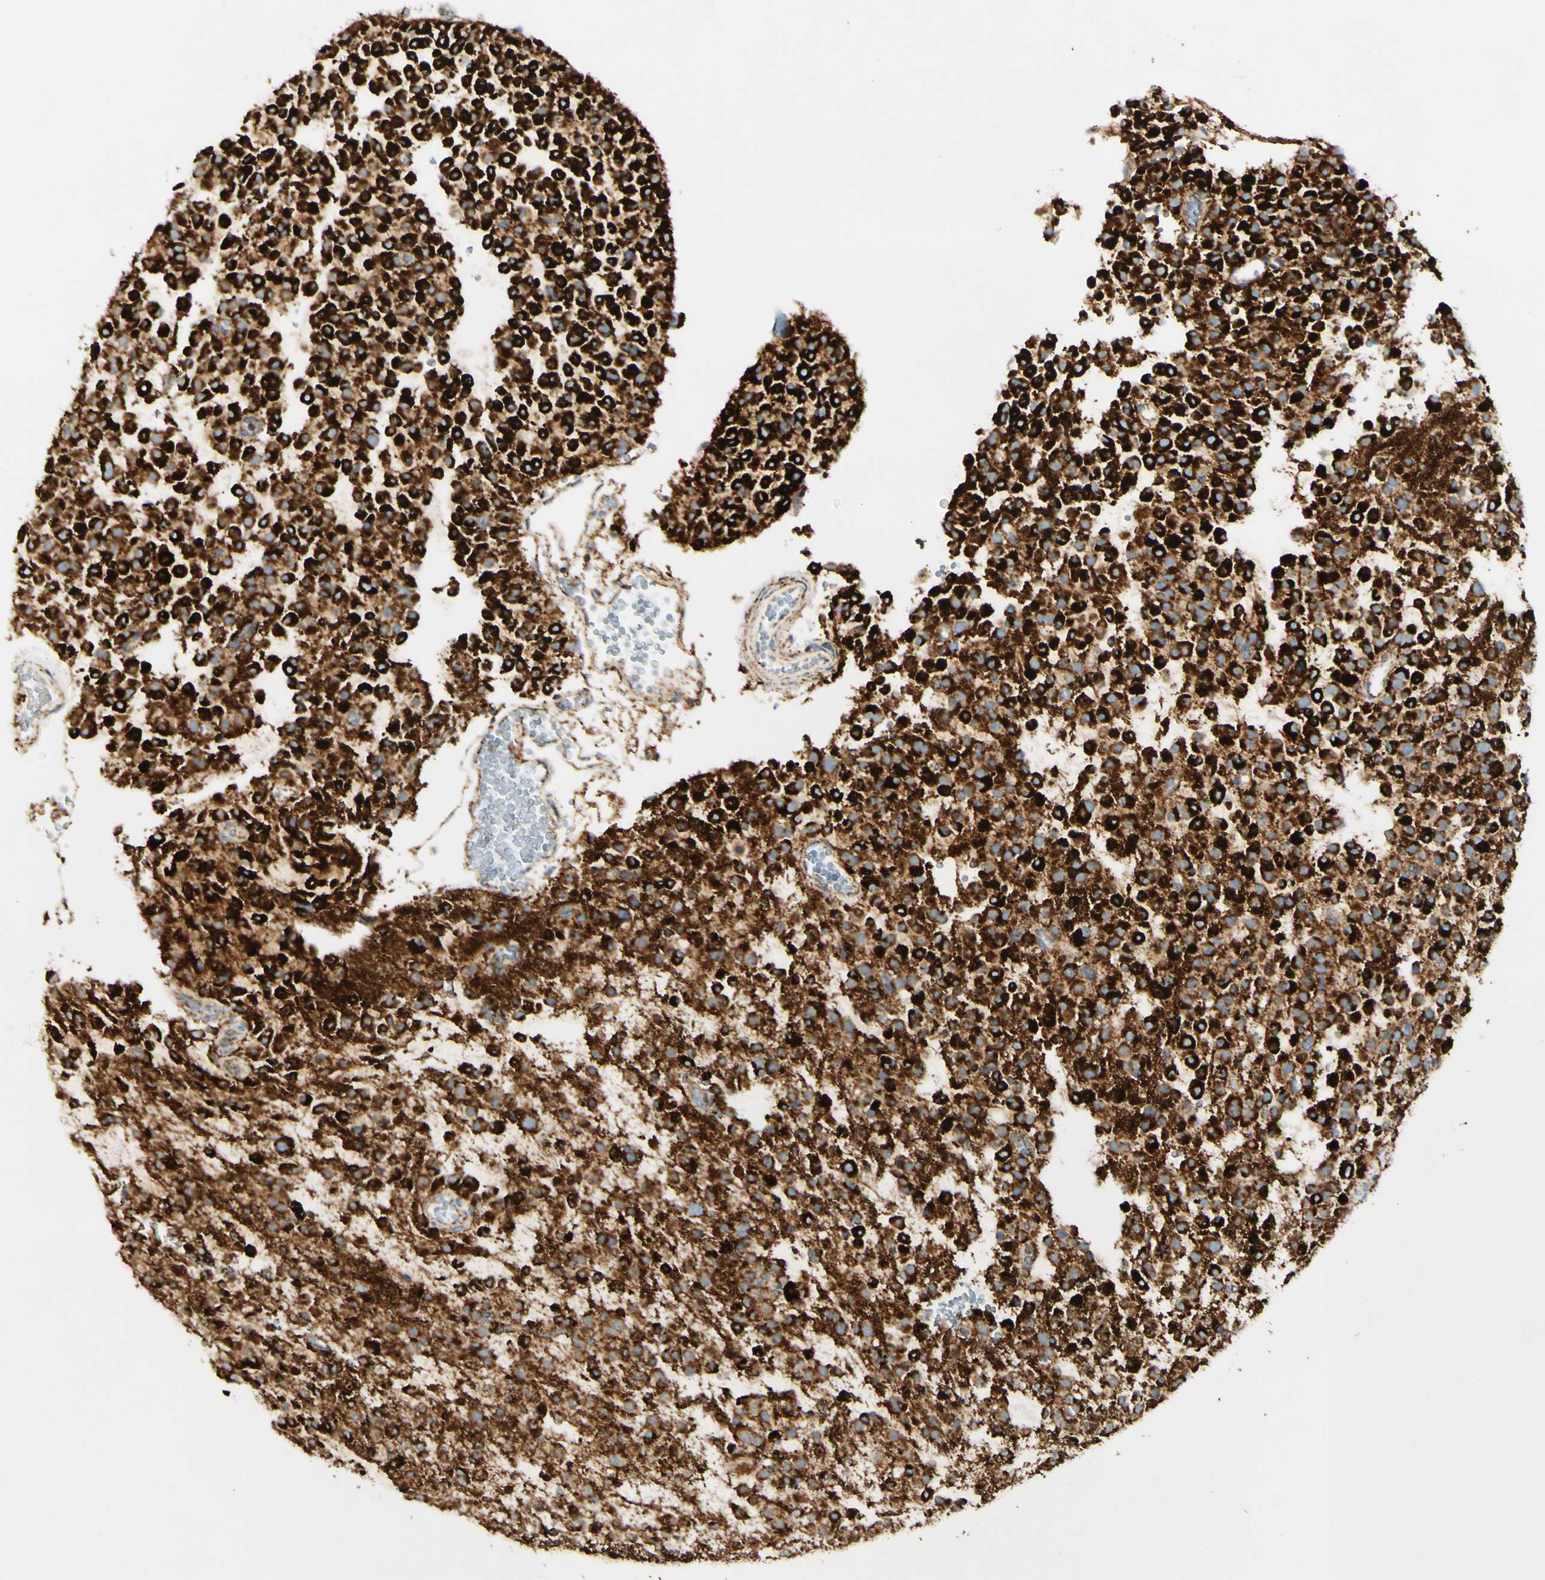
{"staining": {"intensity": "strong", "quantity": ">75%", "location": "cytoplasmic/membranous"}, "tissue": "glioma", "cell_type": "Tumor cells", "image_type": "cancer", "snomed": [{"axis": "morphology", "description": "Glioma, malignant, Low grade"}, {"axis": "topography", "description": "Brain"}], "caption": "A high amount of strong cytoplasmic/membranous positivity is identified in about >75% of tumor cells in glioma tissue.", "gene": "OXCT1", "patient": {"sex": "male", "age": 38}}